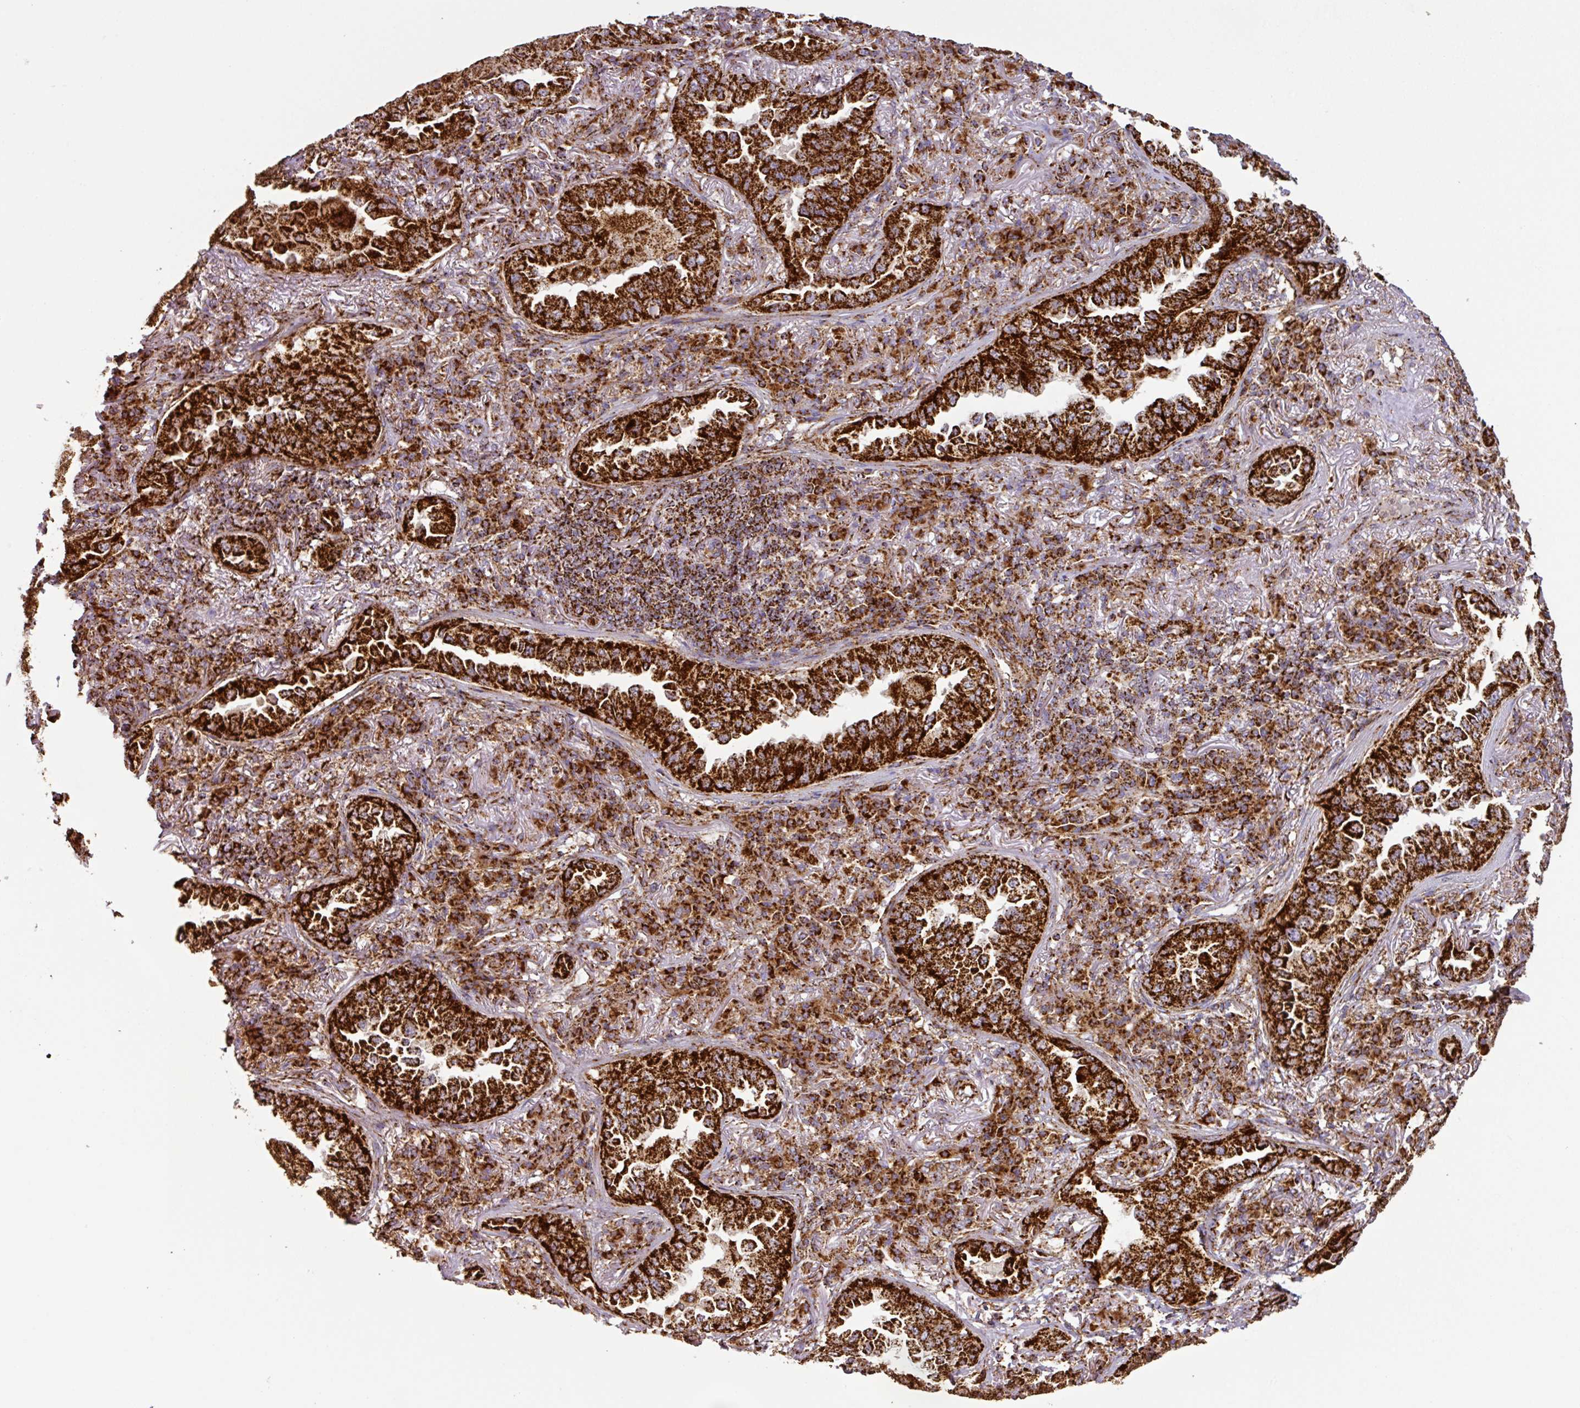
{"staining": {"intensity": "strong", "quantity": ">75%", "location": "cytoplasmic/membranous"}, "tissue": "lung cancer", "cell_type": "Tumor cells", "image_type": "cancer", "snomed": [{"axis": "morphology", "description": "Adenocarcinoma, NOS"}, {"axis": "topography", "description": "Lung"}], "caption": "This image demonstrates immunohistochemistry (IHC) staining of human lung cancer (adenocarcinoma), with high strong cytoplasmic/membranous expression in about >75% of tumor cells.", "gene": "TRAP1", "patient": {"sex": "female", "age": 69}}